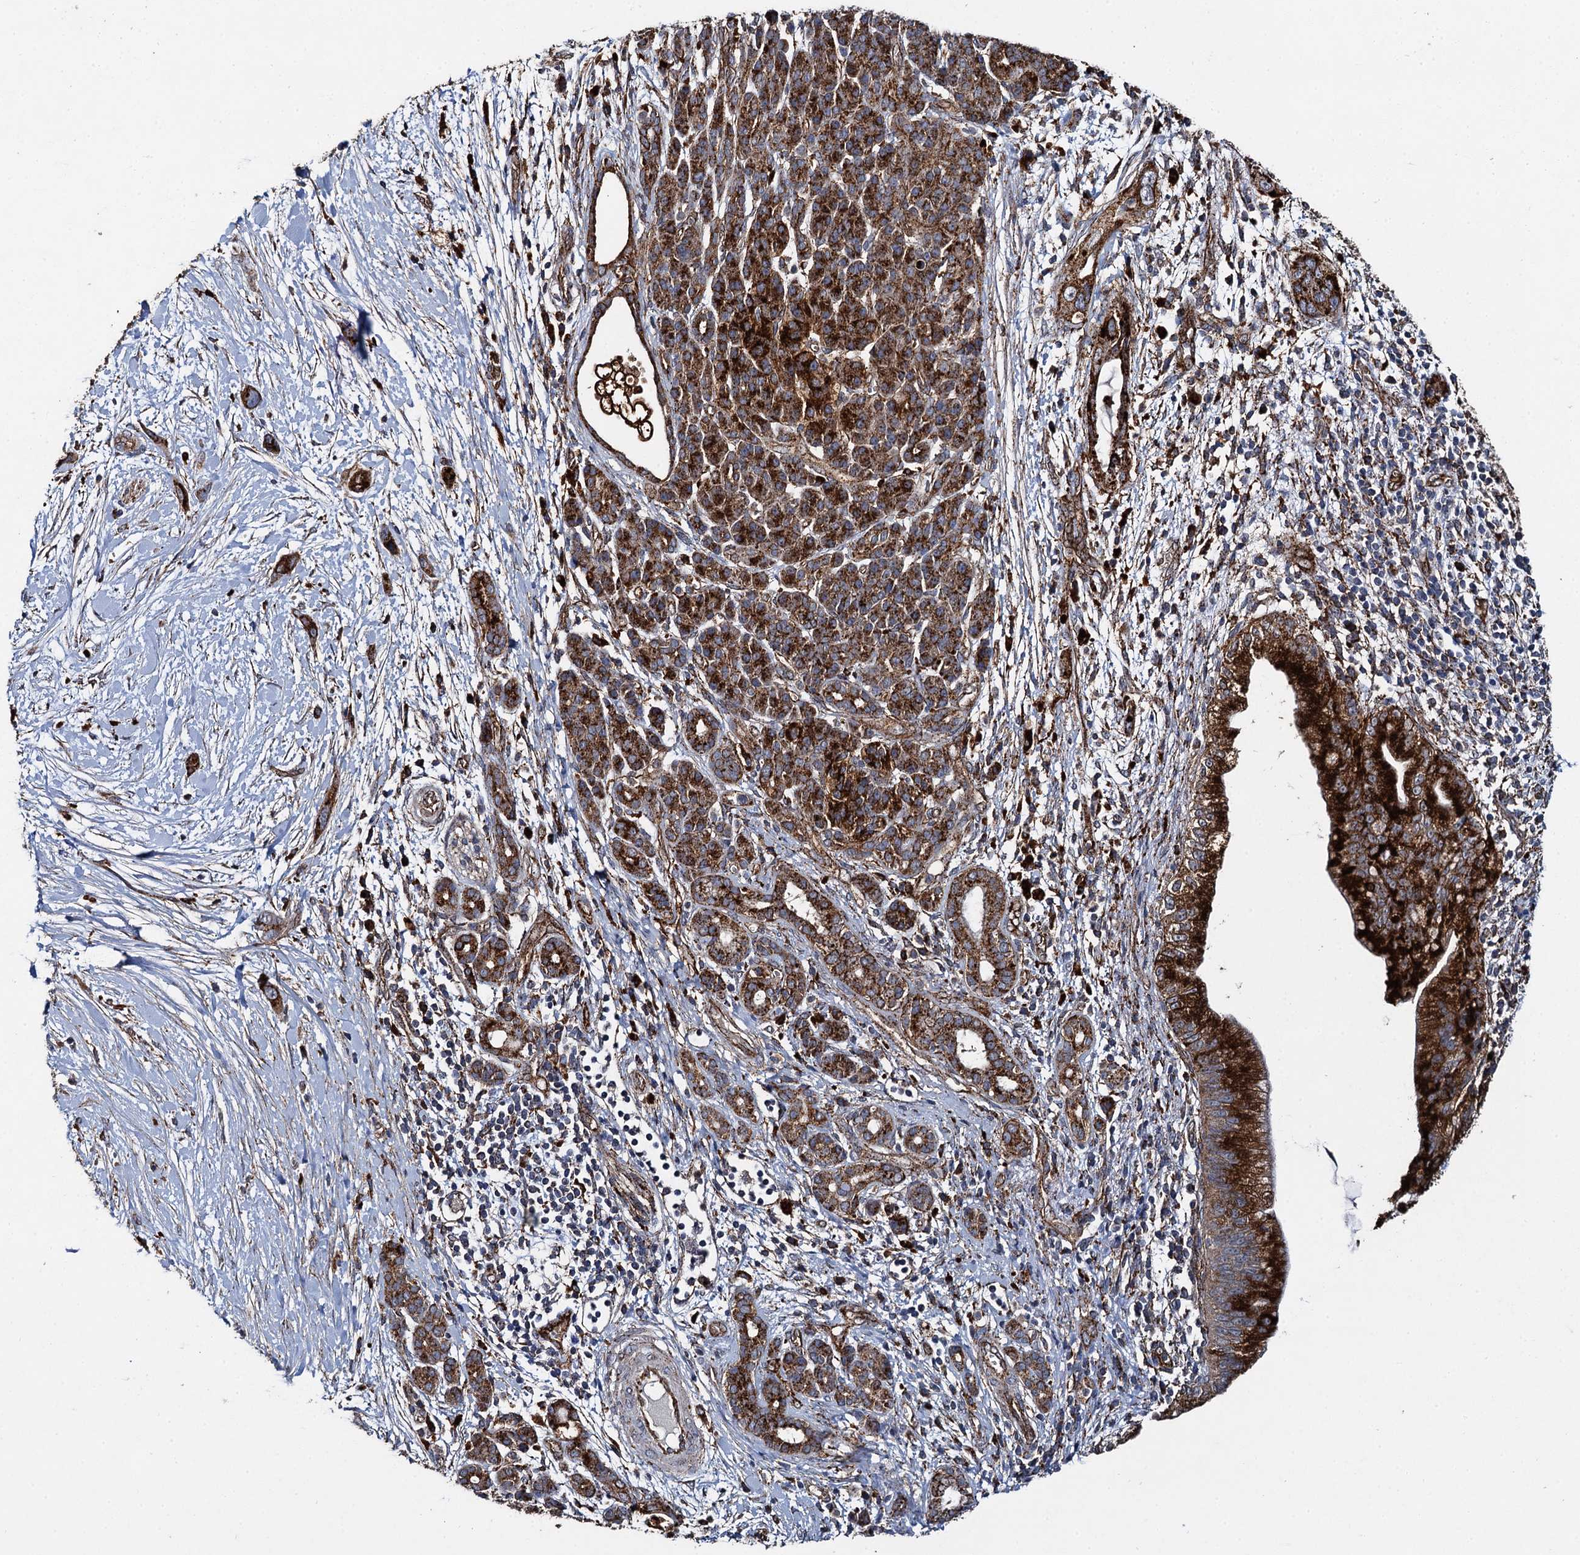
{"staining": {"intensity": "strong", "quantity": ">75%", "location": "cytoplasmic/membranous"}, "tissue": "pancreatic cancer", "cell_type": "Tumor cells", "image_type": "cancer", "snomed": [{"axis": "morphology", "description": "Adenocarcinoma, NOS"}, {"axis": "topography", "description": "Pancreas"}], "caption": "Immunohistochemistry photomicrograph of neoplastic tissue: pancreatic cancer stained using IHC exhibits high levels of strong protein expression localized specifically in the cytoplasmic/membranous of tumor cells, appearing as a cytoplasmic/membranous brown color.", "gene": "GBA1", "patient": {"sex": "male", "age": 59}}